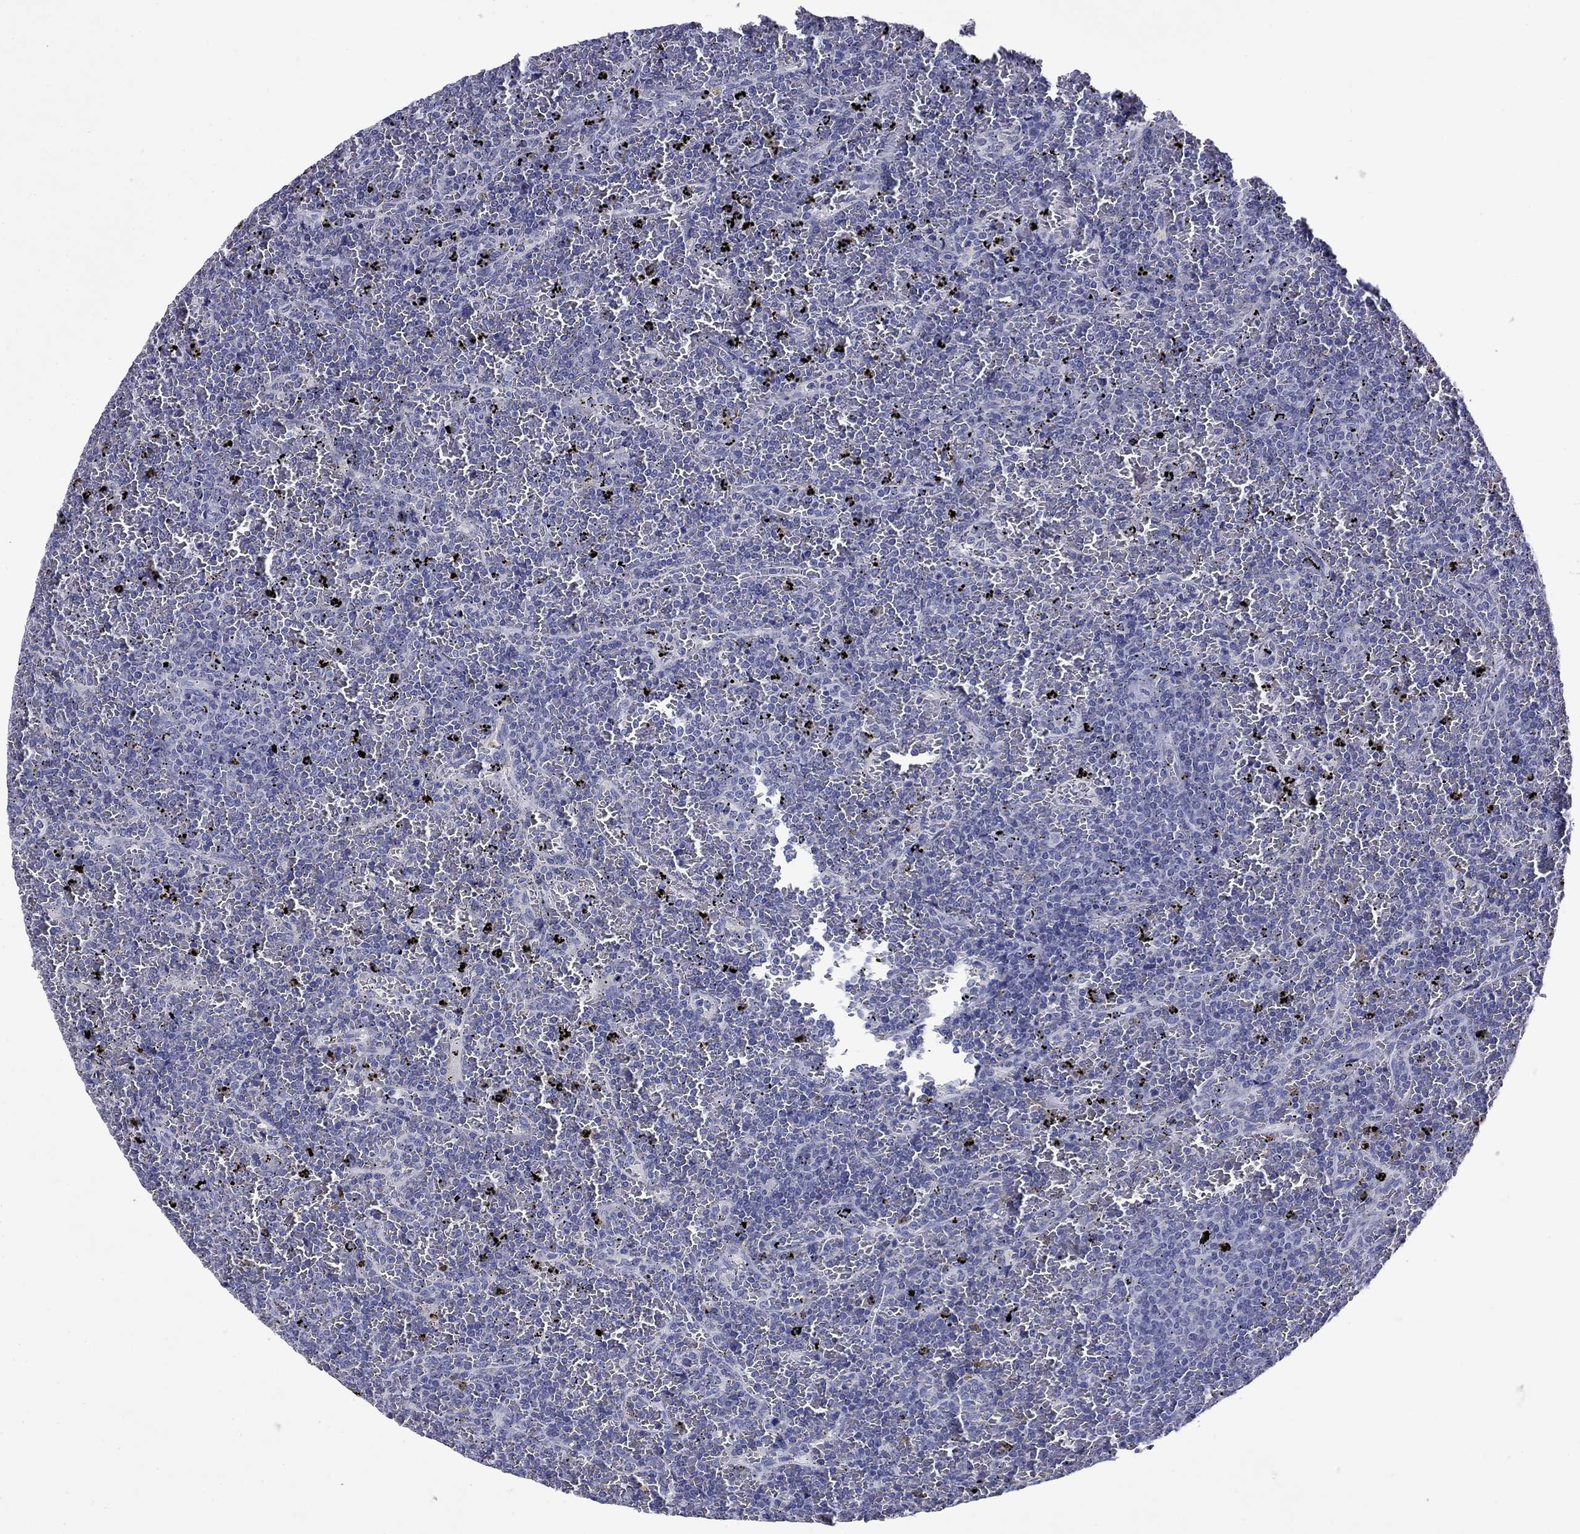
{"staining": {"intensity": "negative", "quantity": "none", "location": "none"}, "tissue": "lymphoma", "cell_type": "Tumor cells", "image_type": "cancer", "snomed": [{"axis": "morphology", "description": "Malignant lymphoma, non-Hodgkin's type, Low grade"}, {"axis": "topography", "description": "Spleen"}], "caption": "An image of lymphoma stained for a protein exhibits no brown staining in tumor cells. Nuclei are stained in blue.", "gene": "CFAP119", "patient": {"sex": "female", "age": 77}}